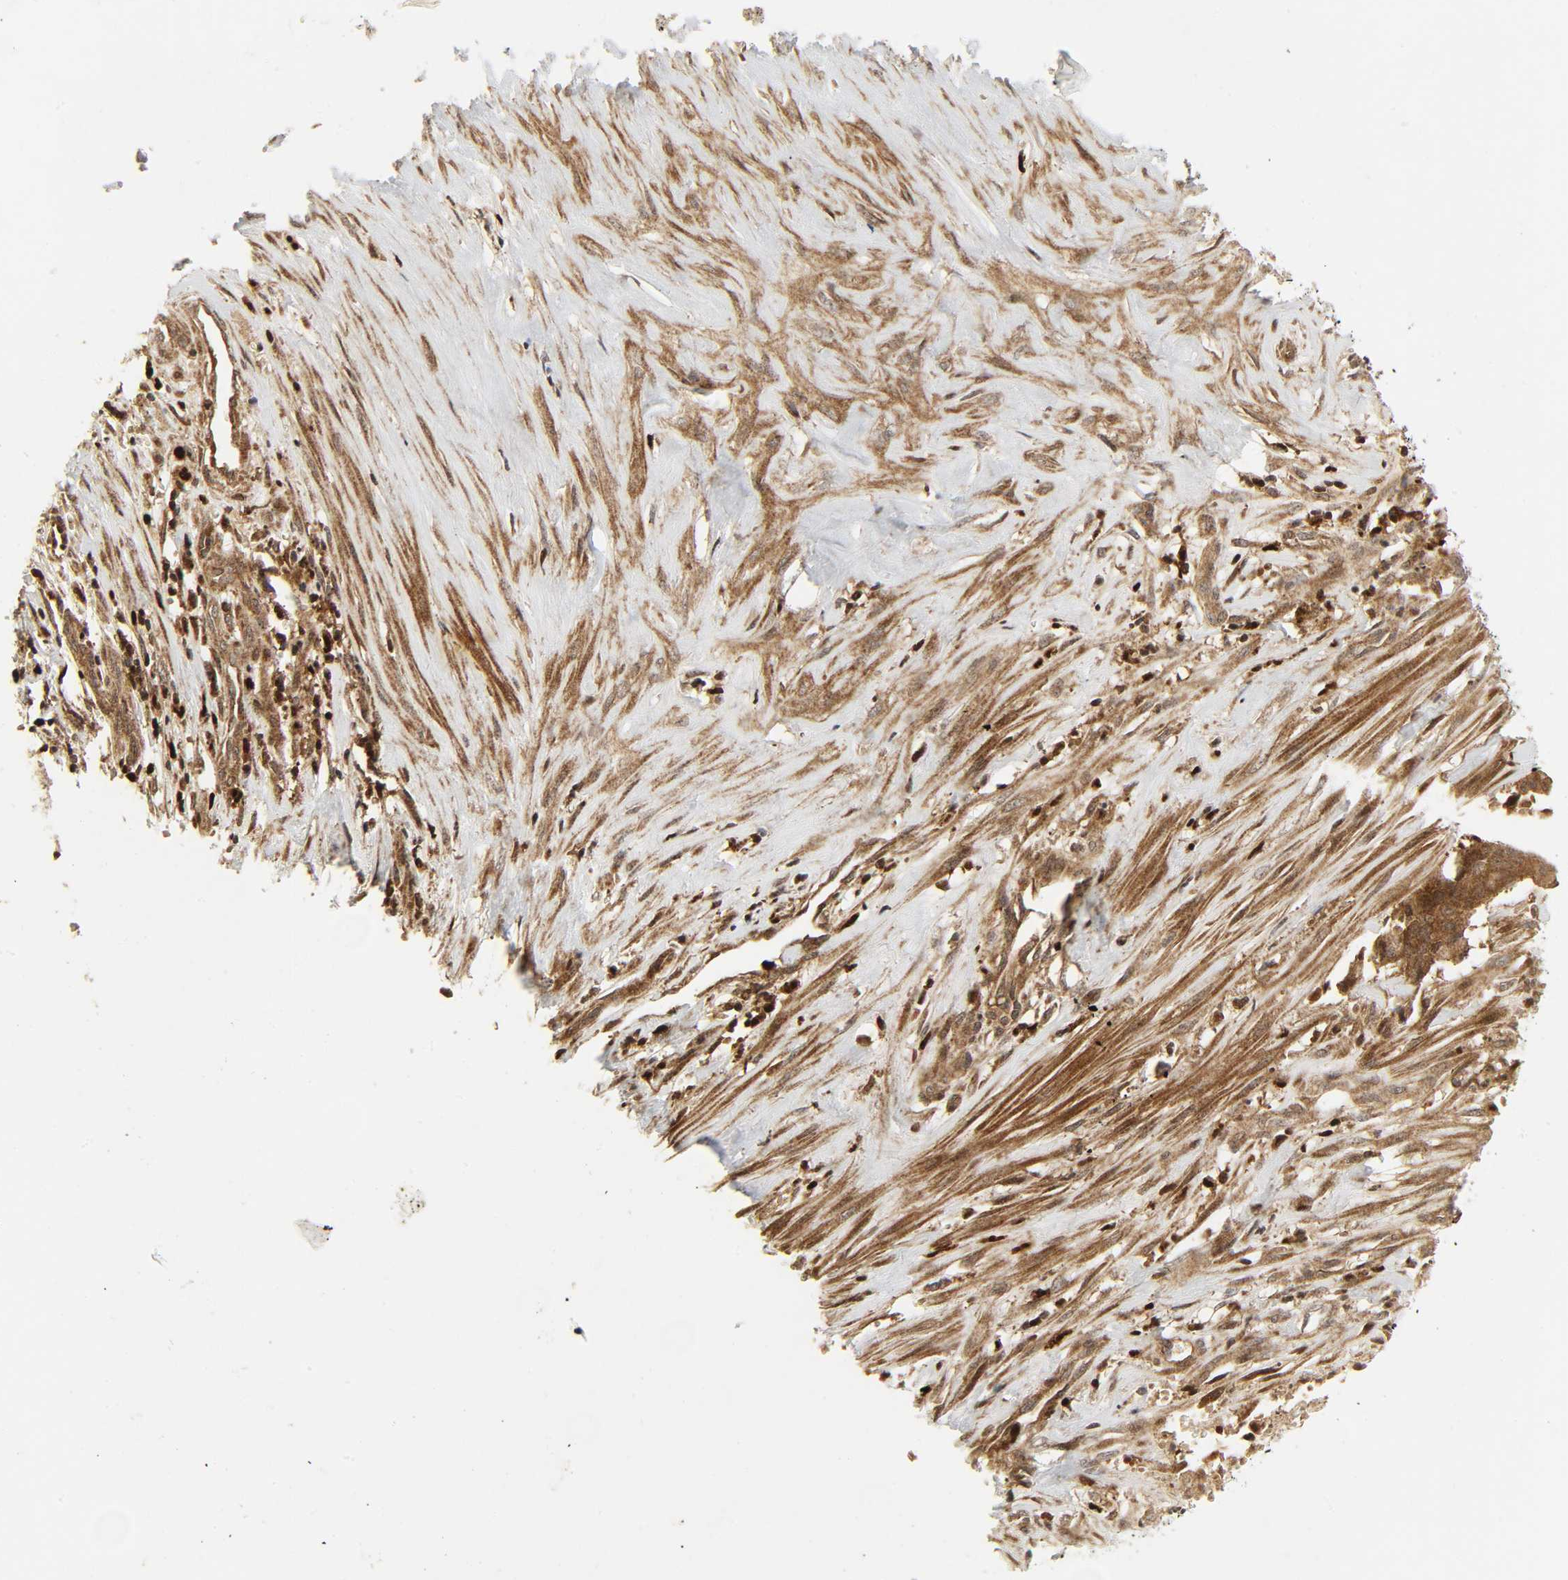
{"staining": {"intensity": "moderate", "quantity": ">75%", "location": "cytoplasmic/membranous"}, "tissue": "liver cancer", "cell_type": "Tumor cells", "image_type": "cancer", "snomed": [{"axis": "morphology", "description": "Cholangiocarcinoma"}, {"axis": "topography", "description": "Liver"}], "caption": "The immunohistochemical stain shows moderate cytoplasmic/membranous positivity in tumor cells of cholangiocarcinoma (liver) tissue.", "gene": "CHUK", "patient": {"sex": "female", "age": 70}}